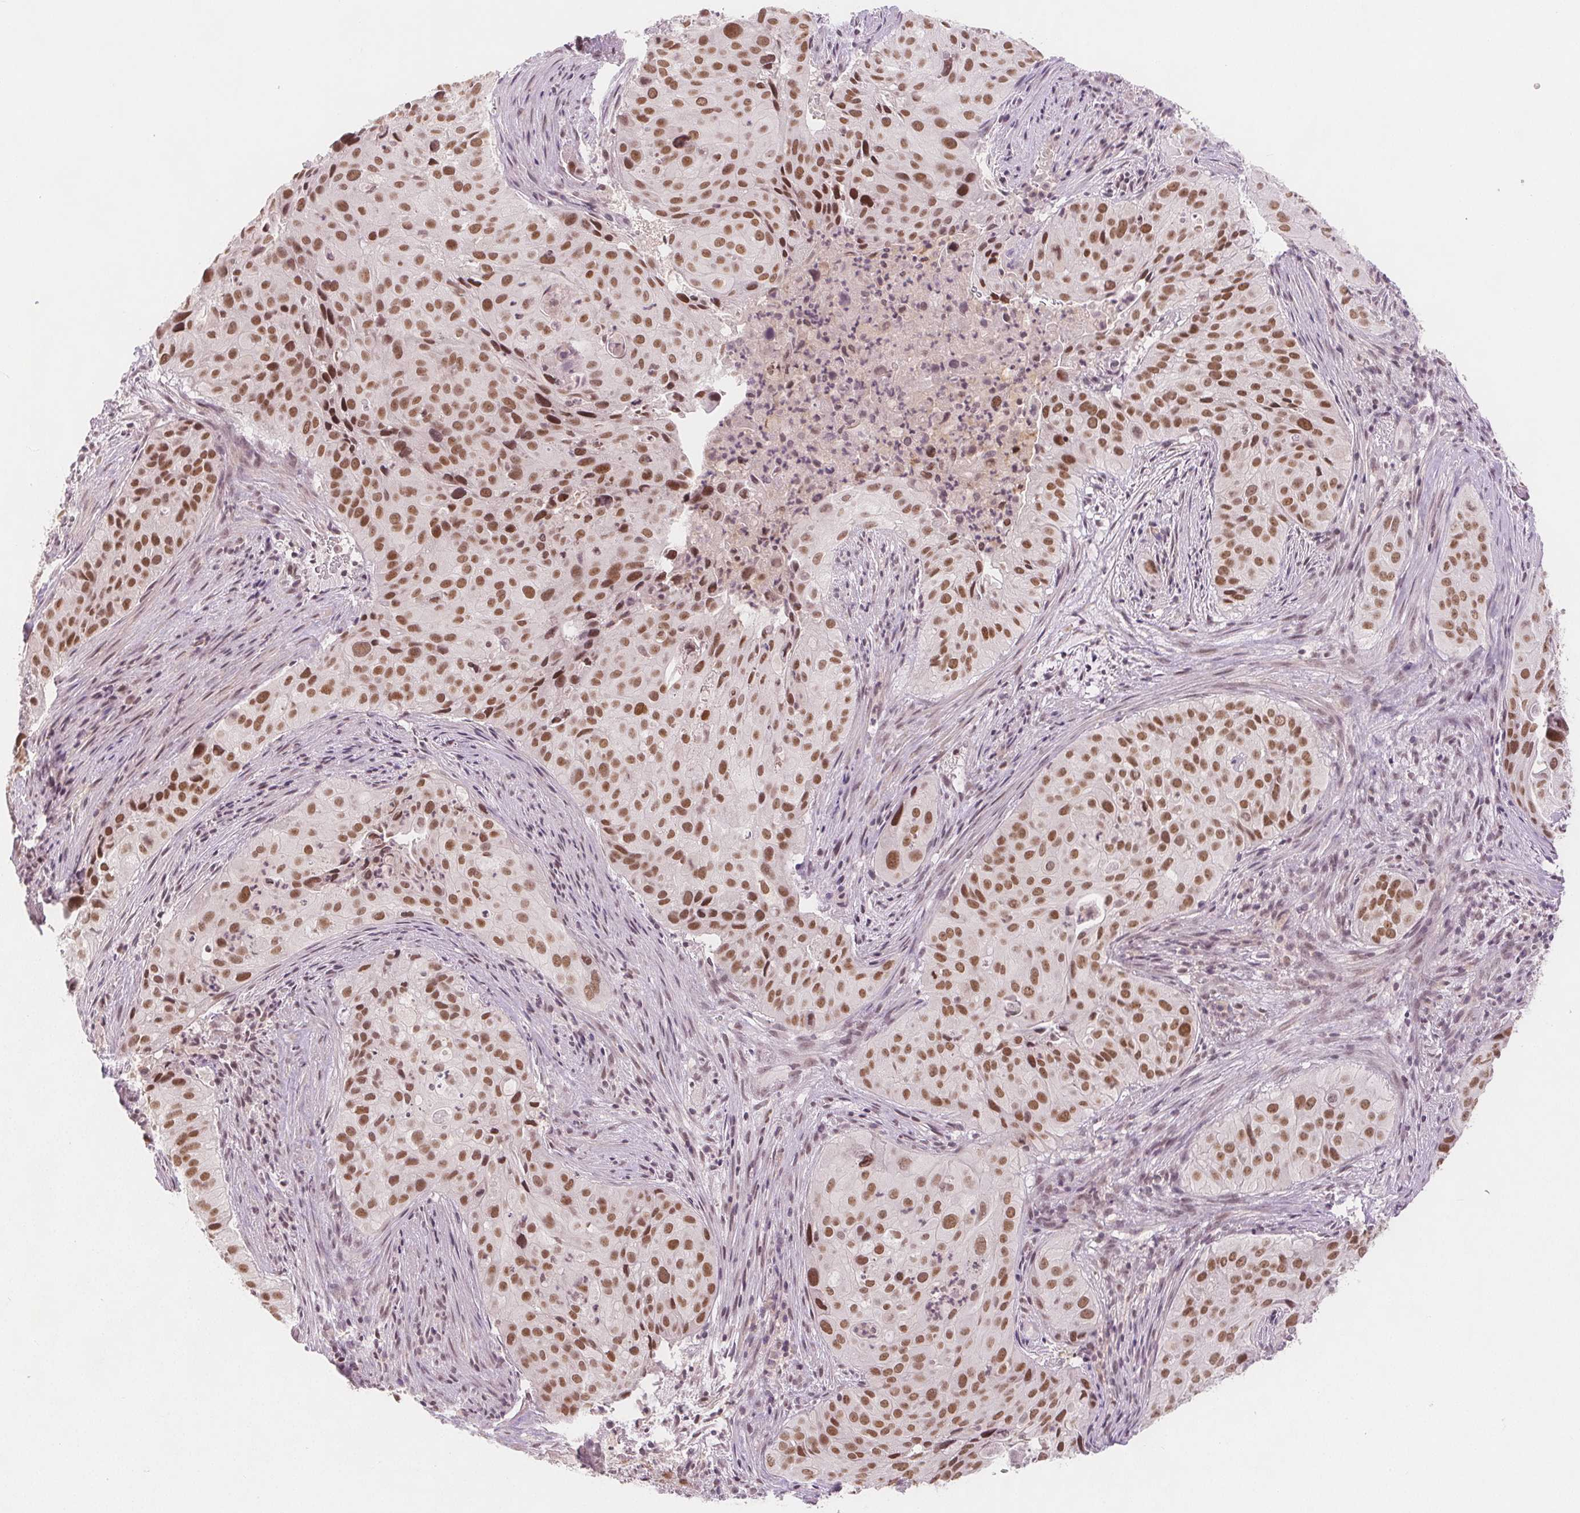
{"staining": {"intensity": "strong", "quantity": ">75%", "location": "nuclear"}, "tissue": "cervical cancer", "cell_type": "Tumor cells", "image_type": "cancer", "snomed": [{"axis": "morphology", "description": "Squamous cell carcinoma, NOS"}, {"axis": "topography", "description": "Cervix"}], "caption": "Cervical cancer stained with DAB (3,3'-diaminobenzidine) immunohistochemistry (IHC) exhibits high levels of strong nuclear positivity in approximately >75% of tumor cells. The staining was performed using DAB (3,3'-diaminobenzidine), with brown indicating positive protein expression. Nuclei are stained blue with hematoxylin.", "gene": "DEK", "patient": {"sex": "female", "age": 38}}